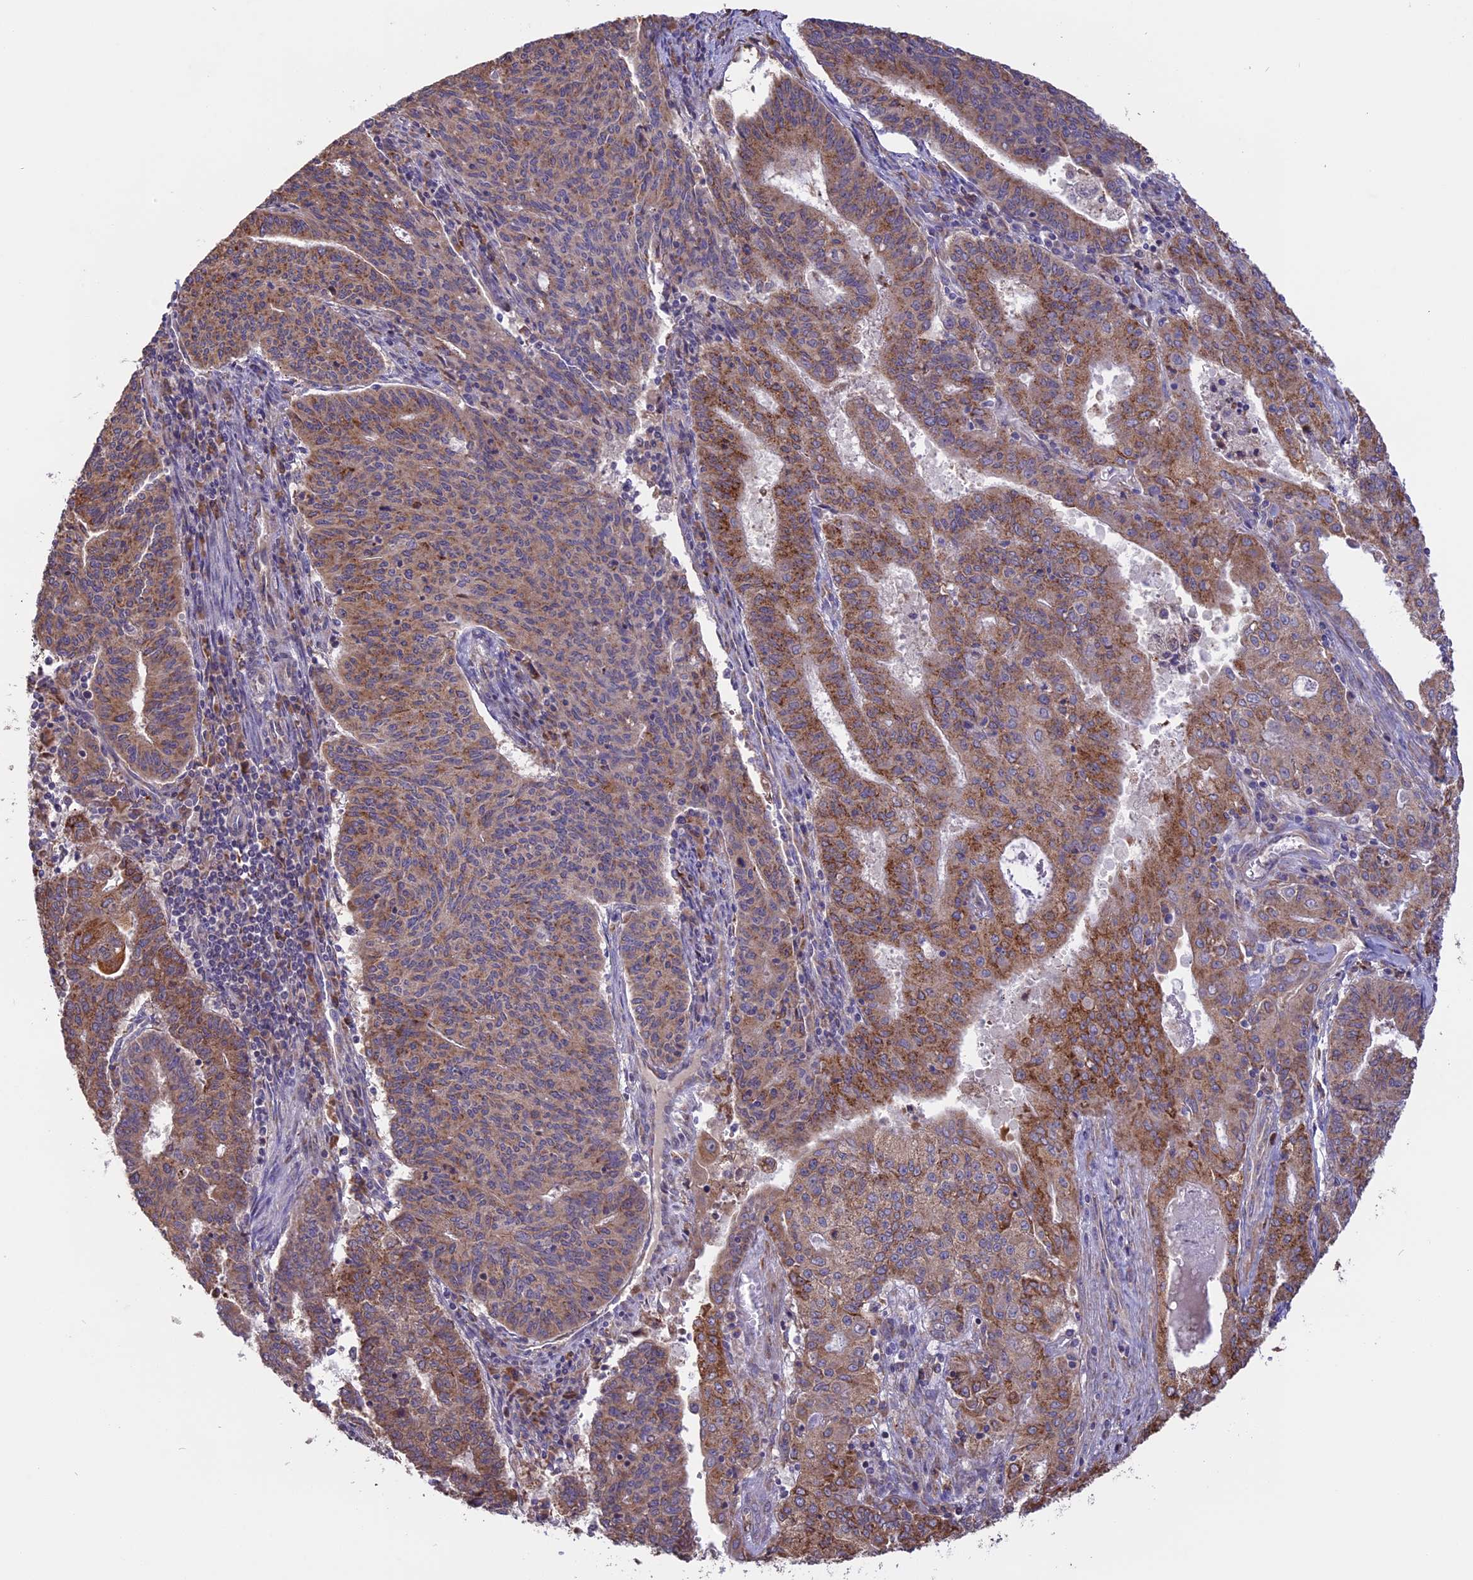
{"staining": {"intensity": "moderate", "quantity": ">75%", "location": "cytoplasmic/membranous"}, "tissue": "endometrial cancer", "cell_type": "Tumor cells", "image_type": "cancer", "snomed": [{"axis": "morphology", "description": "Adenocarcinoma, NOS"}, {"axis": "topography", "description": "Endometrium"}], "caption": "Protein expression by immunohistochemistry demonstrates moderate cytoplasmic/membranous positivity in about >75% of tumor cells in adenocarcinoma (endometrial). Using DAB (3,3'-diaminobenzidine) (brown) and hematoxylin (blue) stains, captured at high magnification using brightfield microscopy.", "gene": "DMRTA2", "patient": {"sex": "female", "age": 59}}